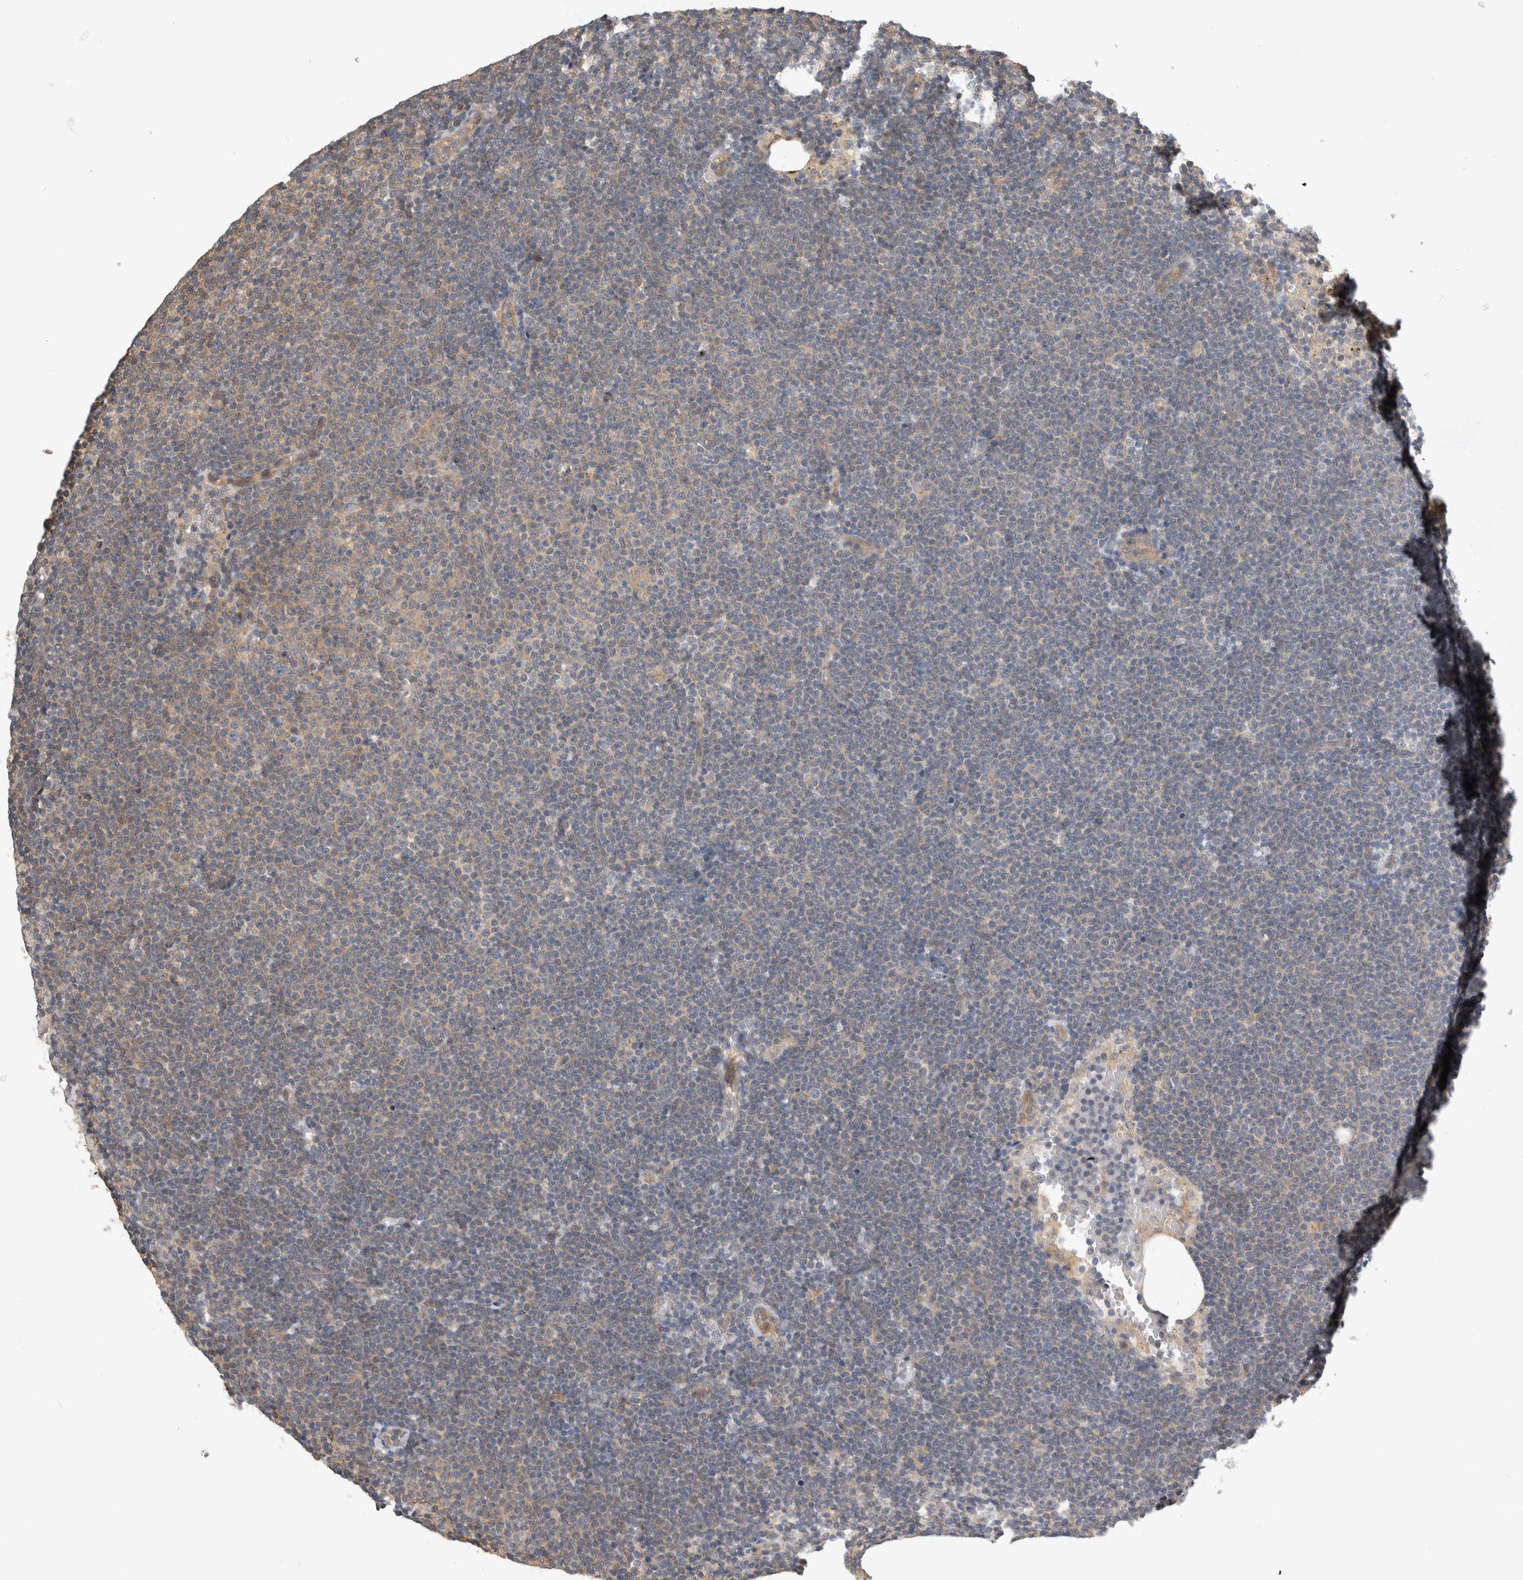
{"staining": {"intensity": "negative", "quantity": "none", "location": "none"}, "tissue": "lymphoma", "cell_type": "Tumor cells", "image_type": "cancer", "snomed": [{"axis": "morphology", "description": "Malignant lymphoma, non-Hodgkin's type, Low grade"}, {"axis": "topography", "description": "Lymph node"}], "caption": "Histopathology image shows no significant protein positivity in tumor cells of malignant lymphoma, non-Hodgkin's type (low-grade).", "gene": "PGM1", "patient": {"sex": "female", "age": 53}}